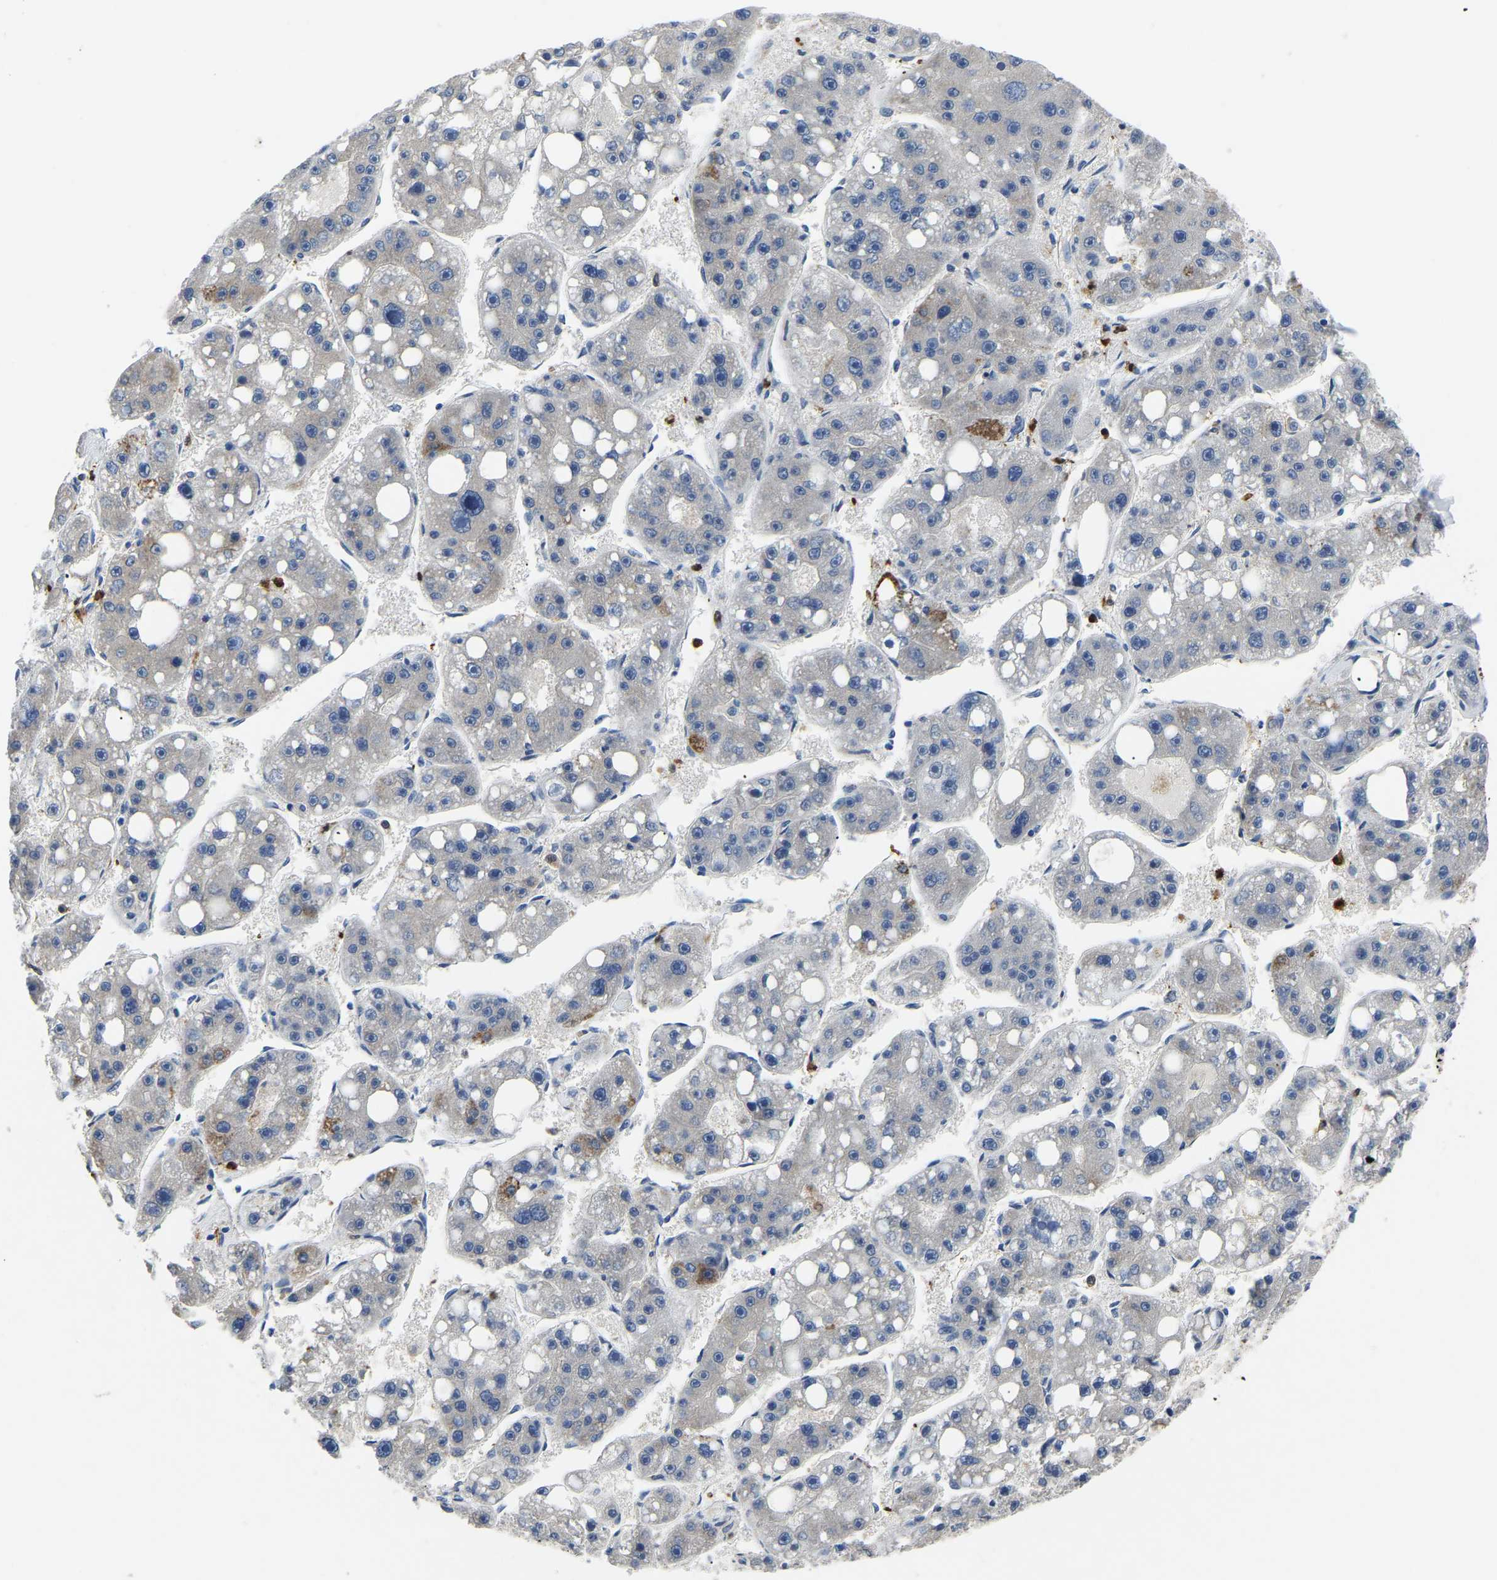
{"staining": {"intensity": "negative", "quantity": "none", "location": "none"}, "tissue": "liver cancer", "cell_type": "Tumor cells", "image_type": "cancer", "snomed": [{"axis": "morphology", "description": "Carcinoma, Hepatocellular, NOS"}, {"axis": "topography", "description": "Liver"}], "caption": "There is no significant expression in tumor cells of liver cancer. The staining was performed using DAB to visualize the protein expression in brown, while the nuclei were stained in blue with hematoxylin (Magnification: 20x).", "gene": "TOR1B", "patient": {"sex": "female", "age": 61}}